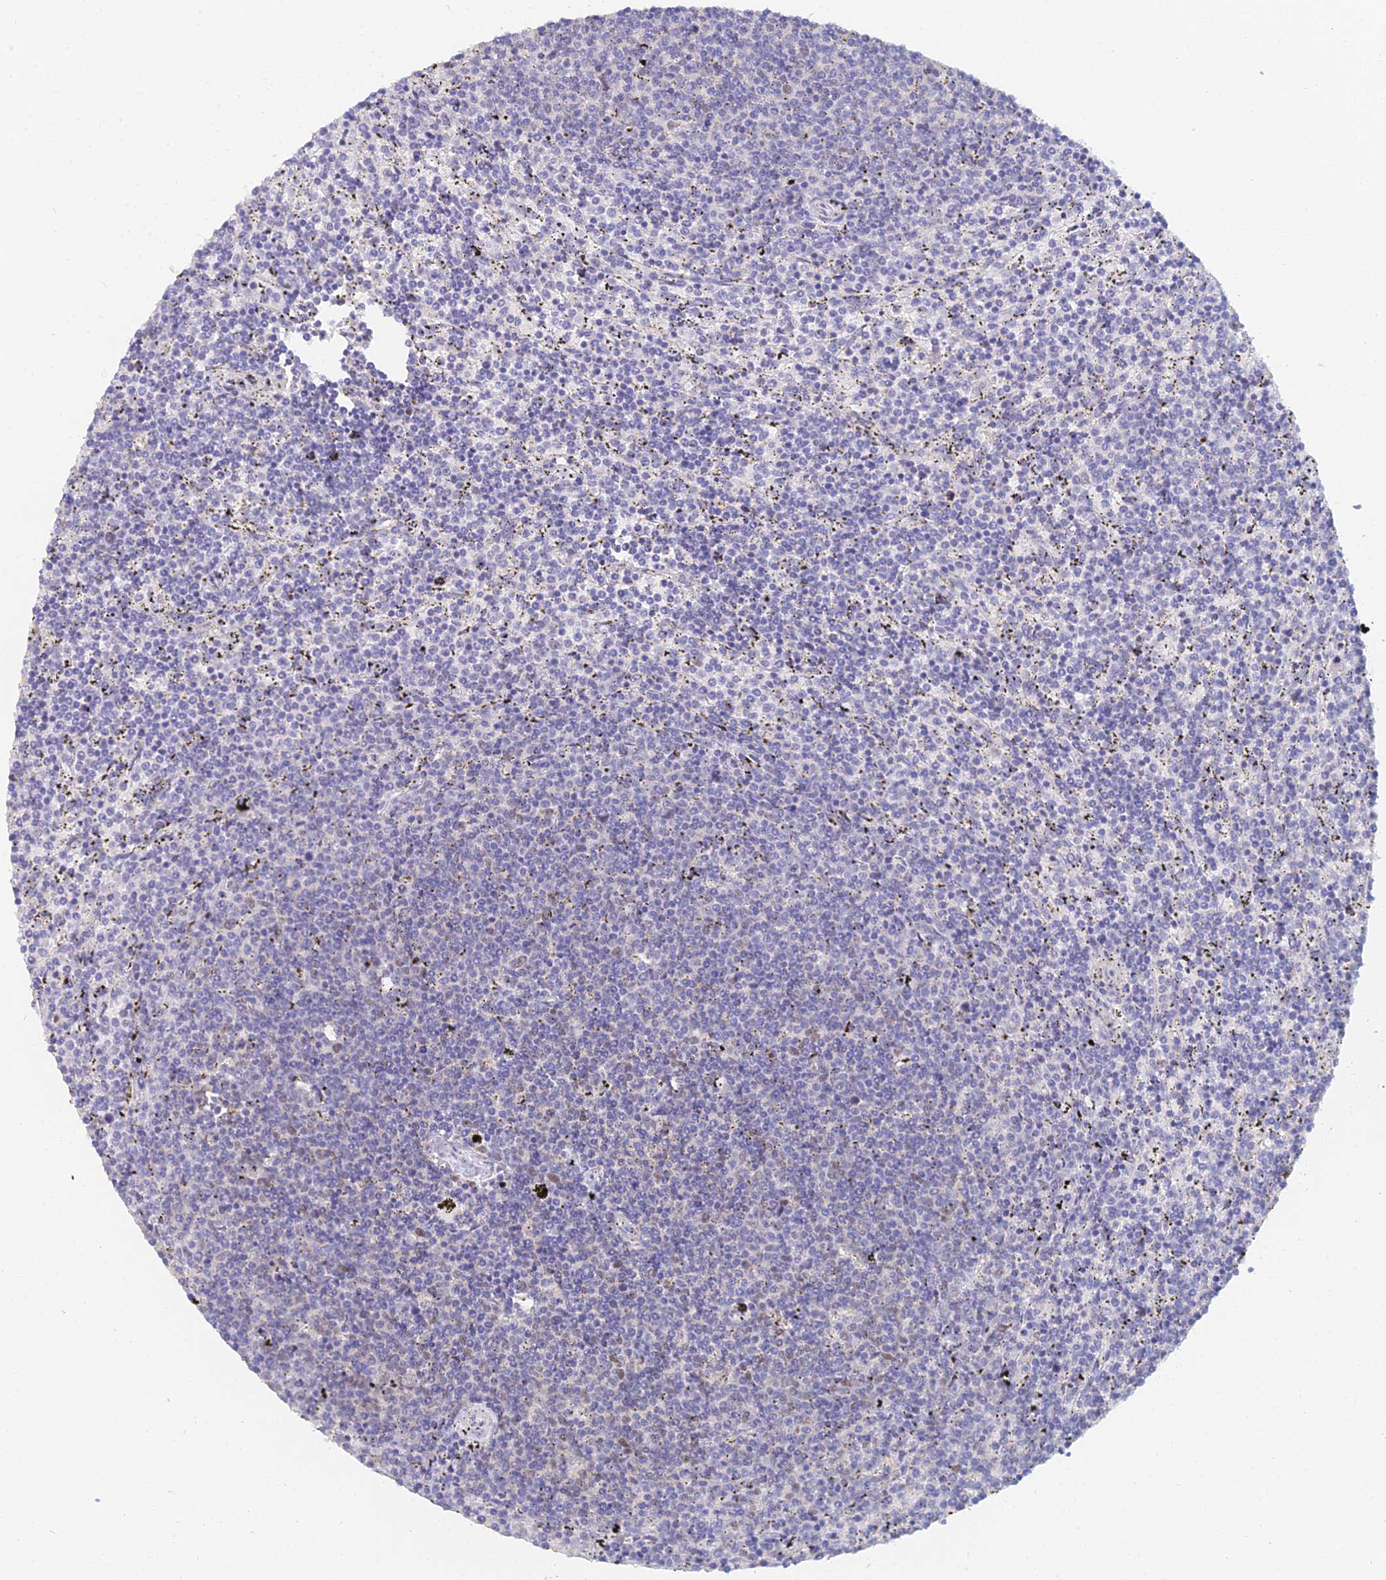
{"staining": {"intensity": "negative", "quantity": "none", "location": "none"}, "tissue": "lymphoma", "cell_type": "Tumor cells", "image_type": "cancer", "snomed": [{"axis": "morphology", "description": "Malignant lymphoma, non-Hodgkin's type, Low grade"}, {"axis": "topography", "description": "Spleen"}], "caption": "Immunohistochemical staining of human low-grade malignant lymphoma, non-Hodgkin's type exhibits no significant expression in tumor cells.", "gene": "MCM2", "patient": {"sex": "female", "age": 50}}